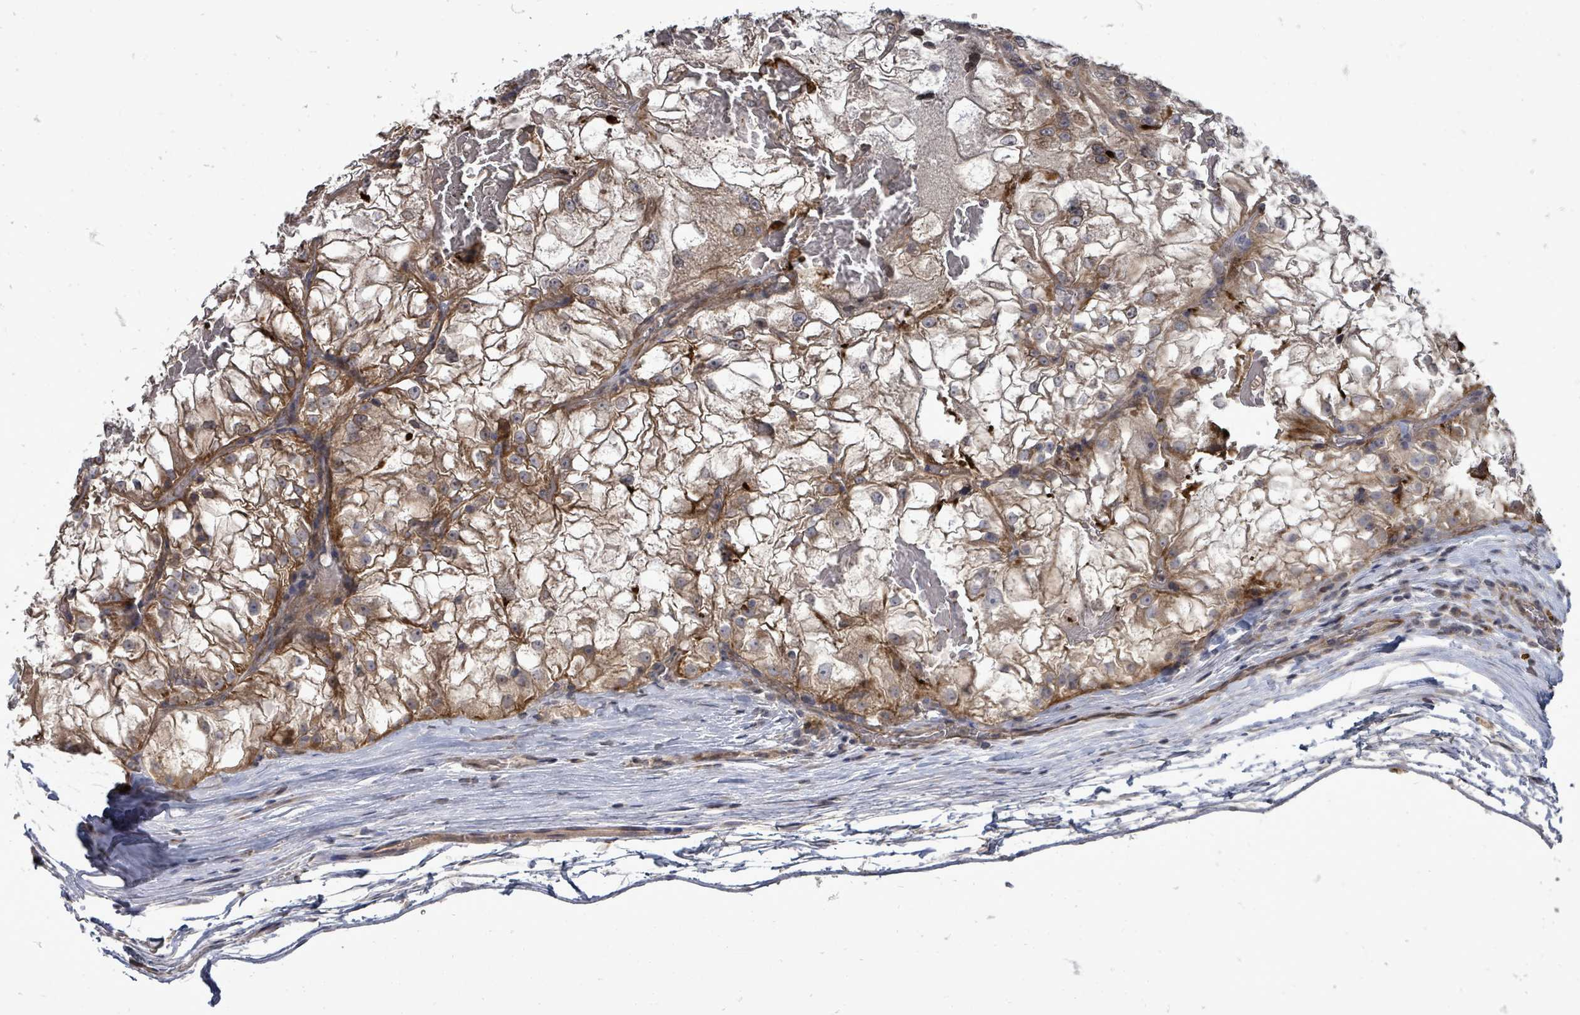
{"staining": {"intensity": "moderate", "quantity": "25%-75%", "location": "cytoplasmic/membranous"}, "tissue": "renal cancer", "cell_type": "Tumor cells", "image_type": "cancer", "snomed": [{"axis": "morphology", "description": "Adenocarcinoma, NOS"}, {"axis": "topography", "description": "Kidney"}], "caption": "Moderate cytoplasmic/membranous staining for a protein is identified in approximately 25%-75% of tumor cells of renal adenocarcinoma using immunohistochemistry (IHC).", "gene": "RALGAPB", "patient": {"sex": "female", "age": 72}}